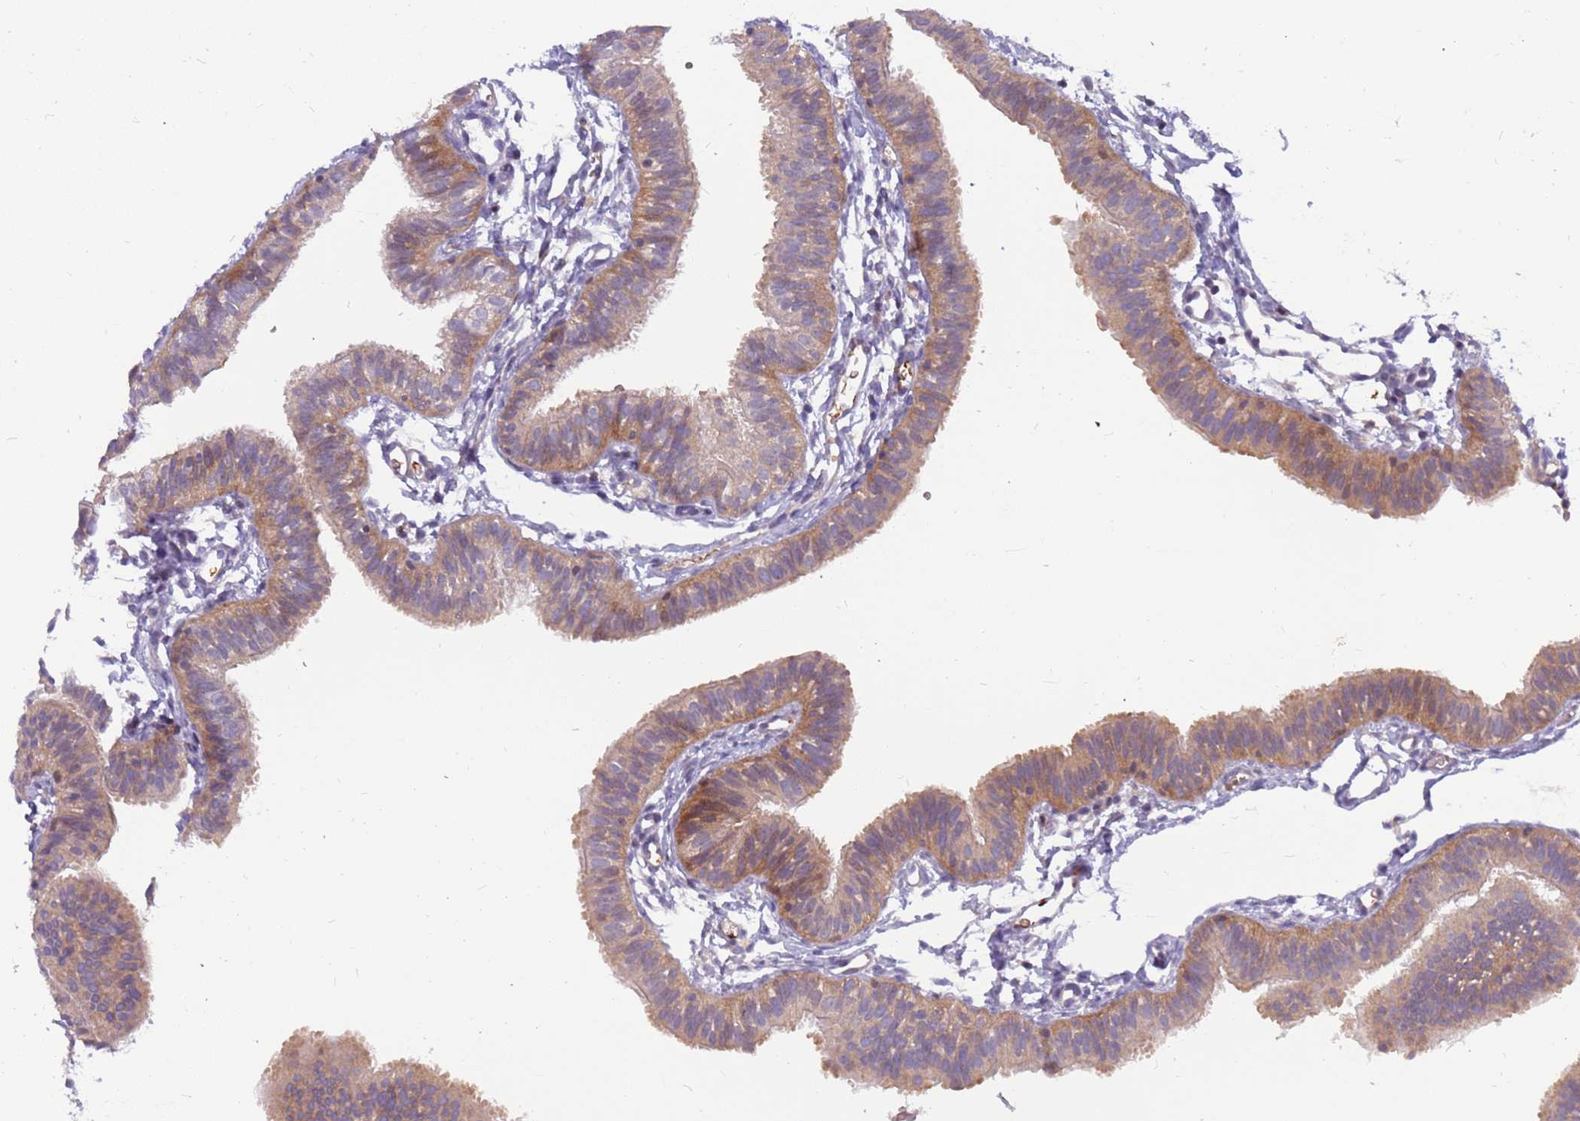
{"staining": {"intensity": "weak", "quantity": ">75%", "location": "cytoplasmic/membranous"}, "tissue": "fallopian tube", "cell_type": "Glandular cells", "image_type": "normal", "snomed": [{"axis": "morphology", "description": "Normal tissue, NOS"}, {"axis": "topography", "description": "Fallopian tube"}], "caption": "Human fallopian tube stained for a protein (brown) reveals weak cytoplasmic/membranous positive staining in approximately >75% of glandular cells.", "gene": "ARHGEF35", "patient": {"sex": "female", "age": 35}}